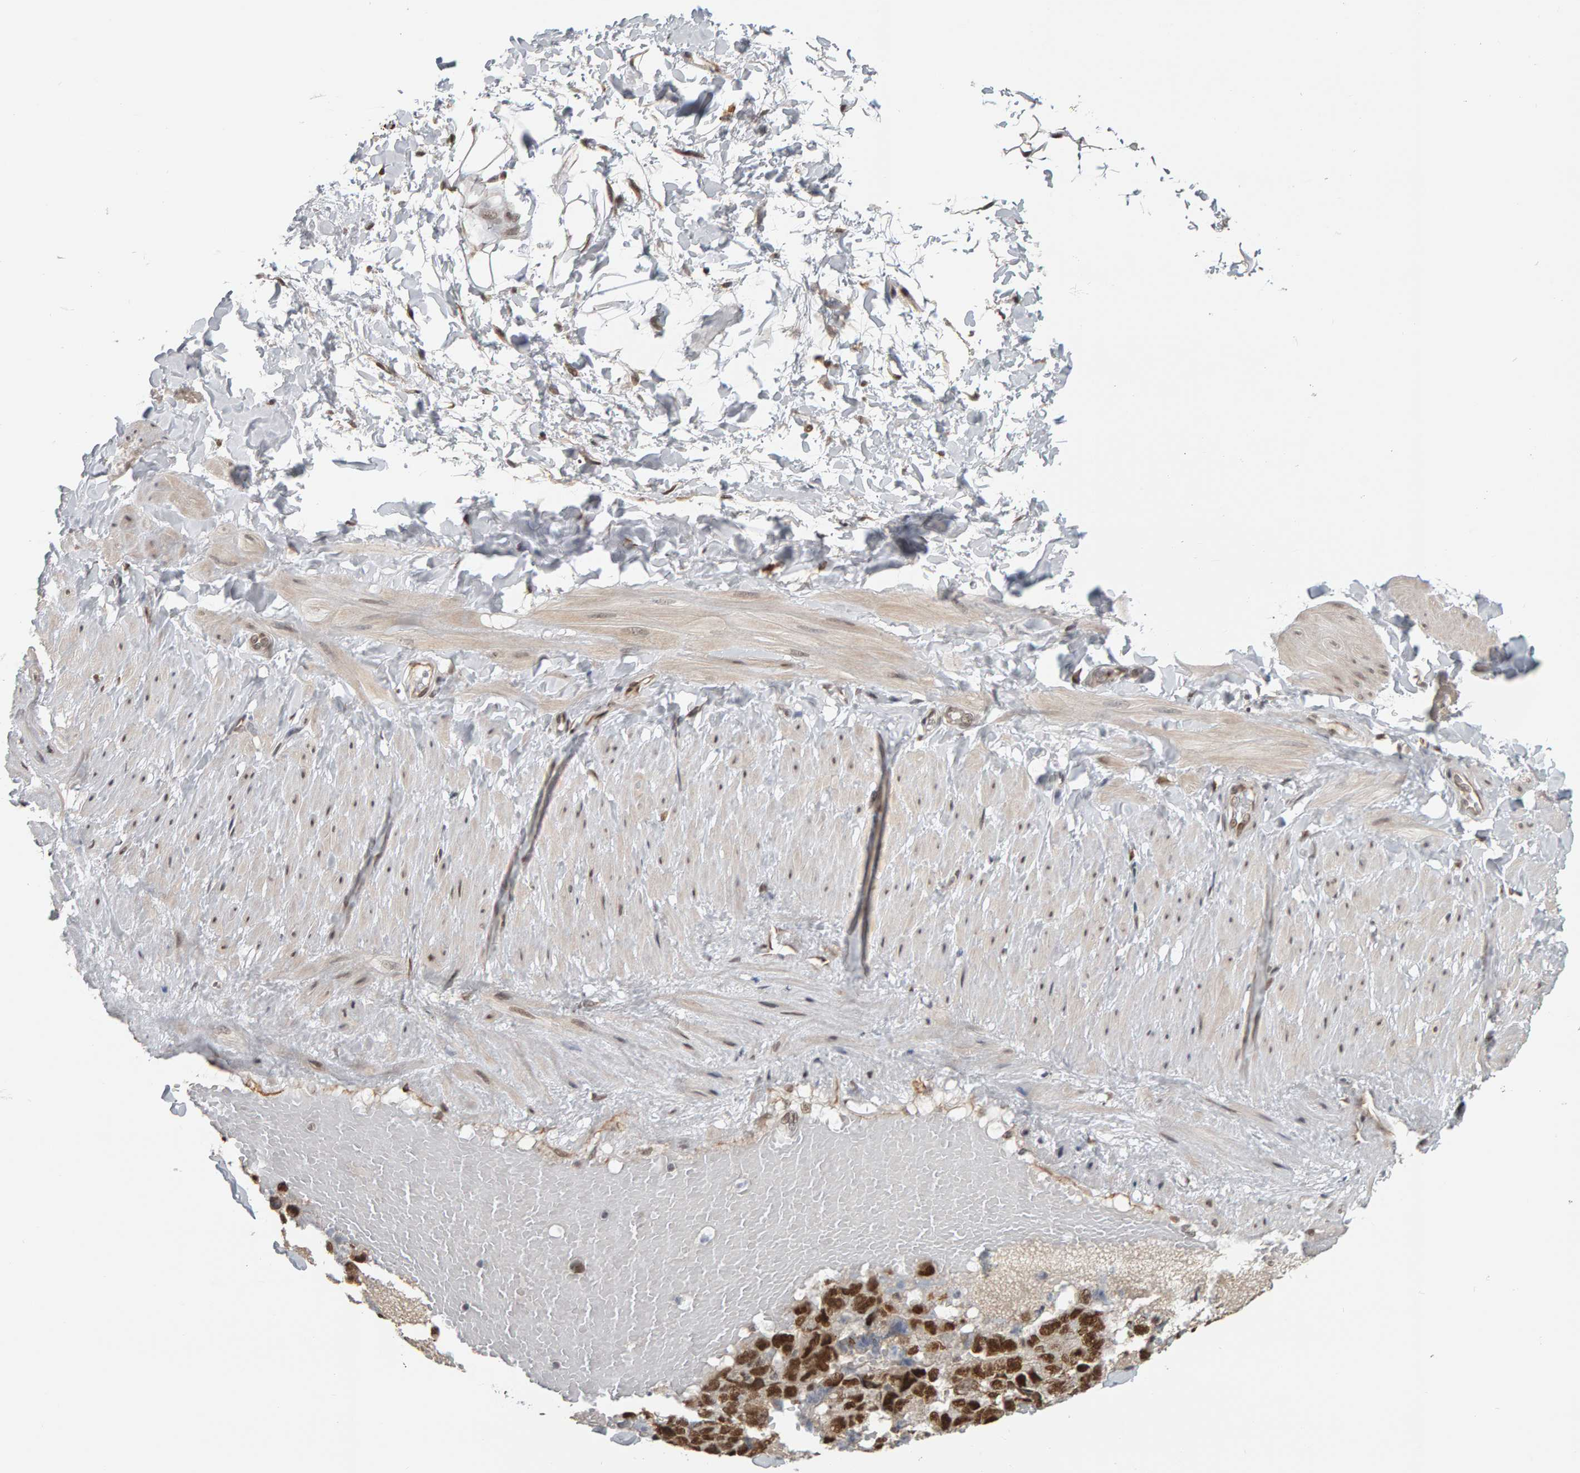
{"staining": {"intensity": "weak", "quantity": ">75%", "location": "nuclear"}, "tissue": "adipose tissue", "cell_type": "Adipocytes", "image_type": "normal", "snomed": [{"axis": "morphology", "description": "Normal tissue, NOS"}, {"axis": "topography", "description": "Adipose tissue"}, {"axis": "topography", "description": "Vascular tissue"}, {"axis": "topography", "description": "Peripheral nerve tissue"}], "caption": "Immunohistochemical staining of benign adipose tissue exhibits weak nuclear protein positivity in approximately >75% of adipocytes.", "gene": "ATF7IP", "patient": {"sex": "male", "age": 25}}